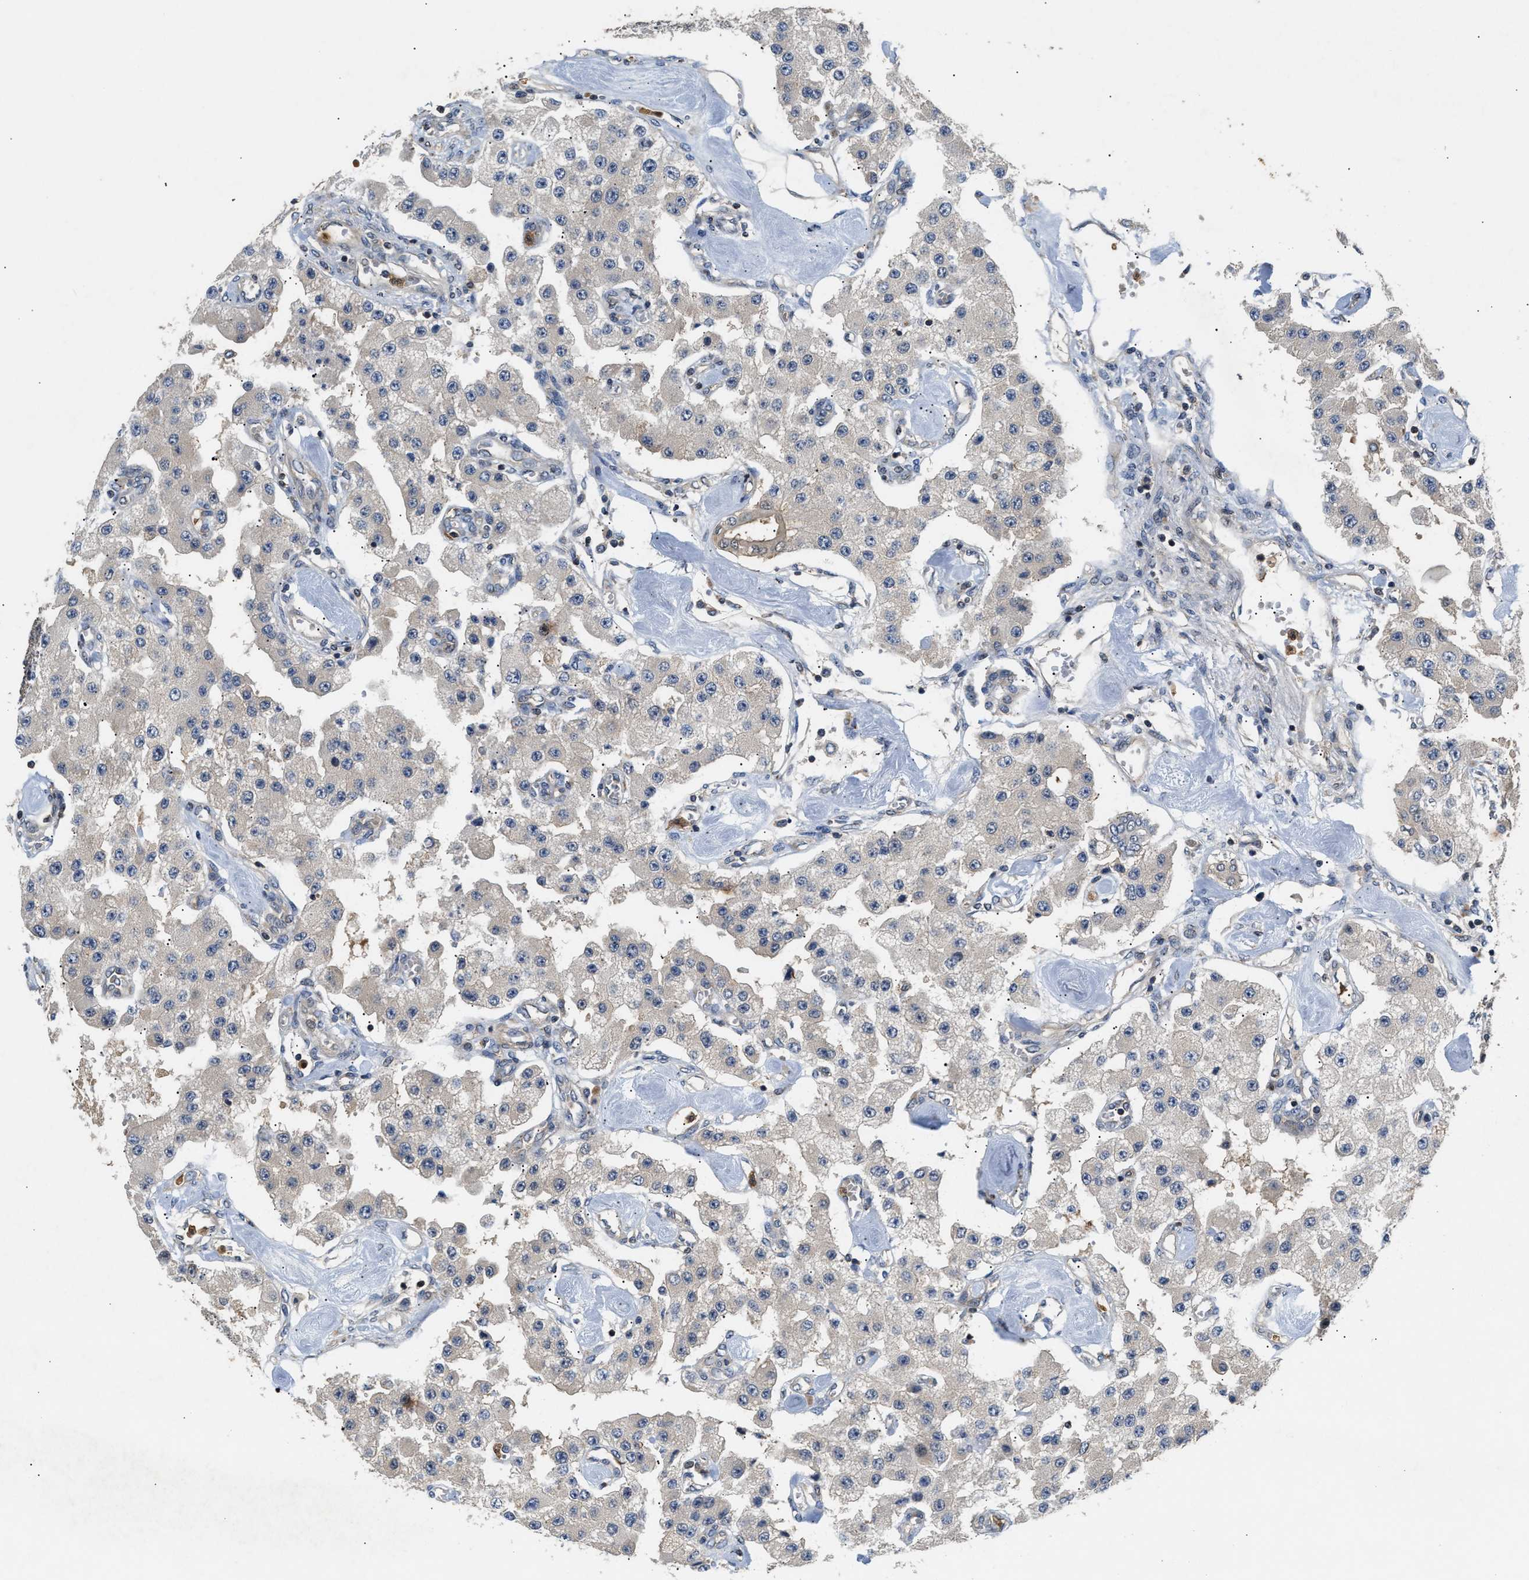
{"staining": {"intensity": "negative", "quantity": "none", "location": "none"}, "tissue": "carcinoid", "cell_type": "Tumor cells", "image_type": "cancer", "snomed": [{"axis": "morphology", "description": "Carcinoid, malignant, NOS"}, {"axis": "topography", "description": "Pancreas"}], "caption": "Photomicrograph shows no significant protein expression in tumor cells of malignant carcinoid.", "gene": "CHUK", "patient": {"sex": "male", "age": 41}}